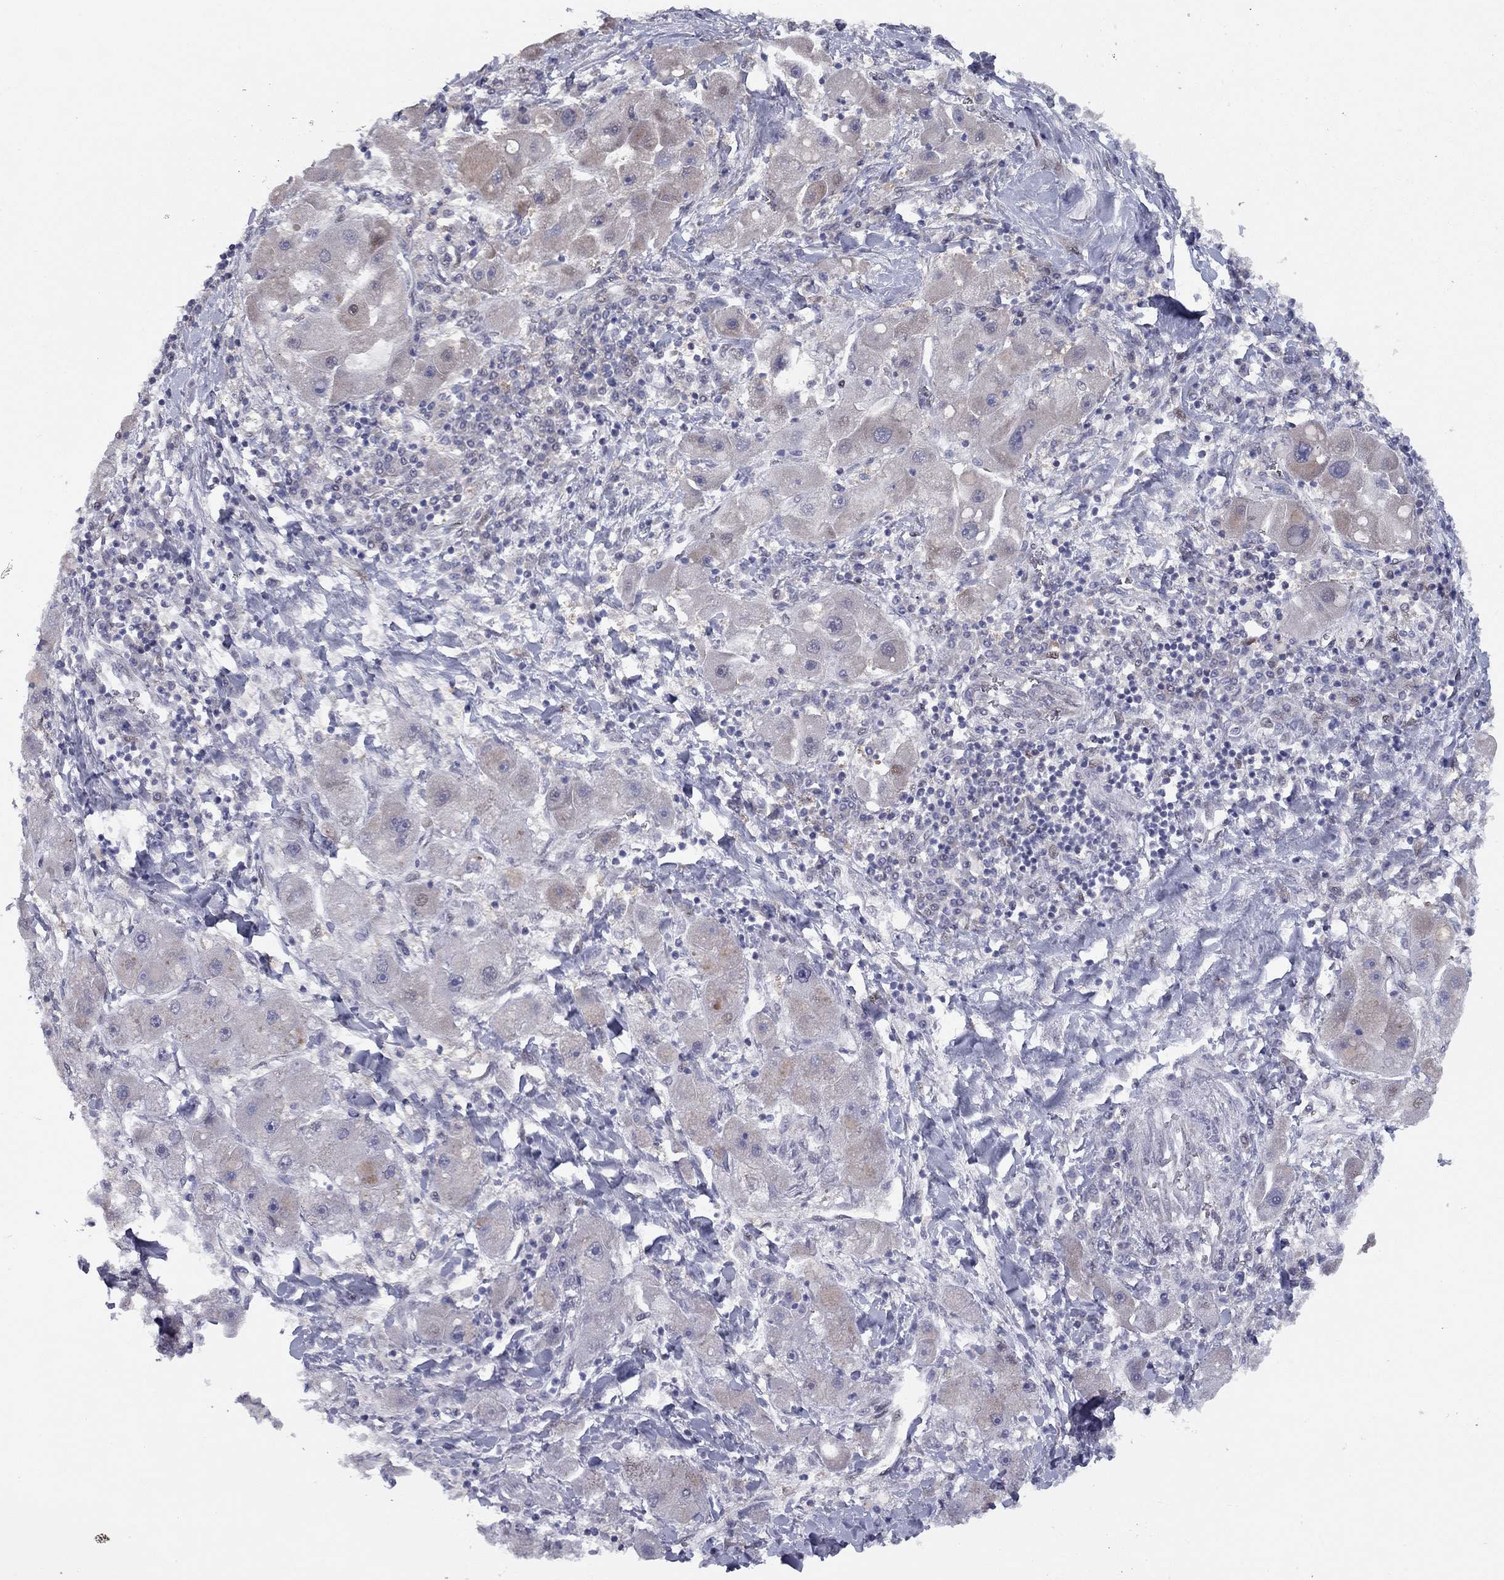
{"staining": {"intensity": "weak", "quantity": "<25%", "location": "cytoplasmic/membranous"}, "tissue": "liver cancer", "cell_type": "Tumor cells", "image_type": "cancer", "snomed": [{"axis": "morphology", "description": "Carcinoma, Hepatocellular, NOS"}, {"axis": "topography", "description": "Liver"}], "caption": "An immunohistochemistry image of hepatocellular carcinoma (liver) is shown. There is no staining in tumor cells of hepatocellular carcinoma (liver).", "gene": "DUSP7", "patient": {"sex": "male", "age": 24}}